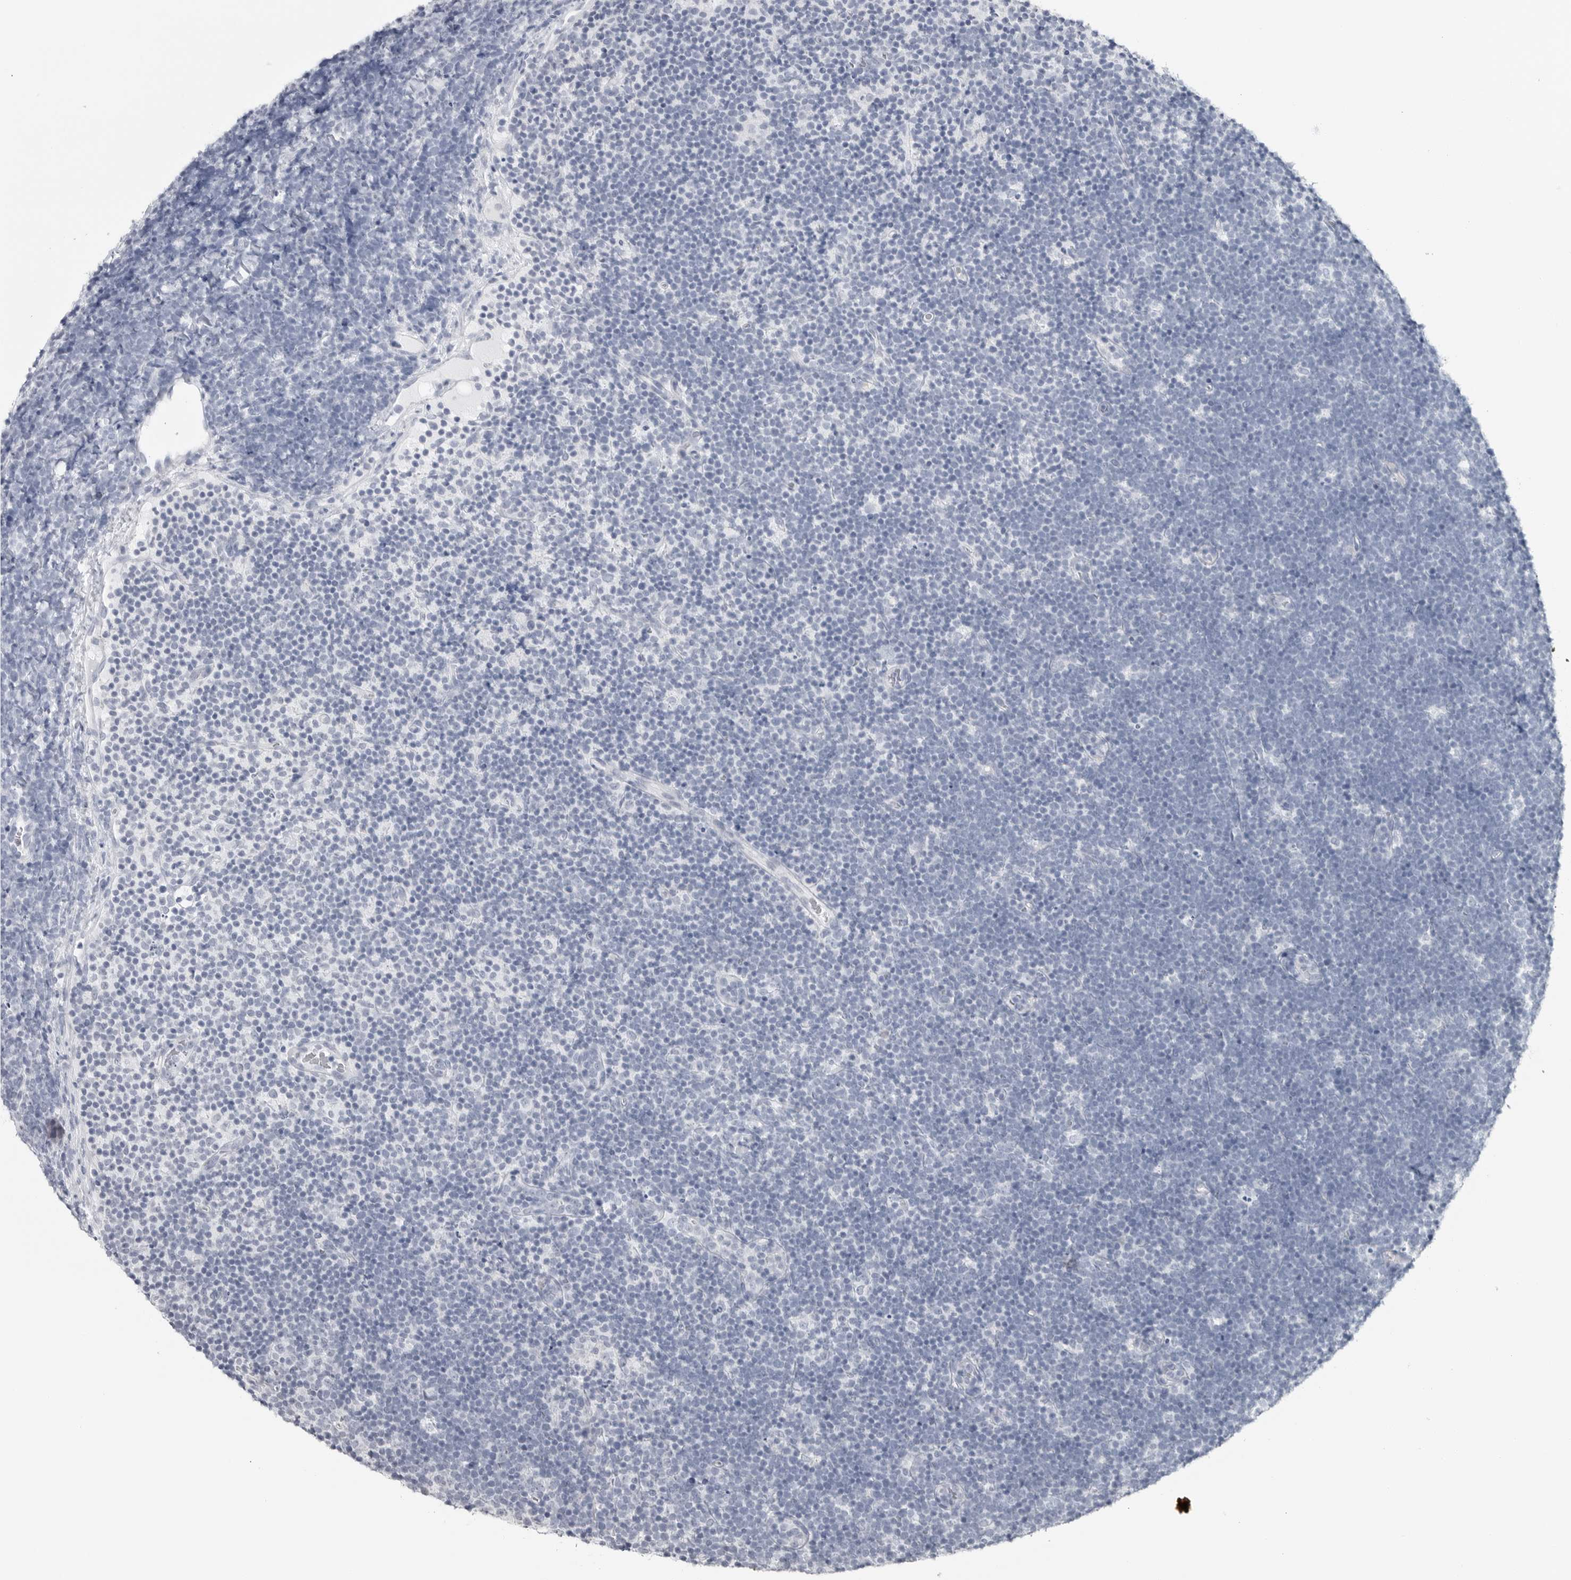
{"staining": {"intensity": "negative", "quantity": "none", "location": "none"}, "tissue": "lymphoma", "cell_type": "Tumor cells", "image_type": "cancer", "snomed": [{"axis": "morphology", "description": "Malignant lymphoma, non-Hodgkin's type, High grade"}, {"axis": "topography", "description": "Lymph node"}], "caption": "The micrograph demonstrates no significant positivity in tumor cells of high-grade malignant lymphoma, non-Hodgkin's type.", "gene": "PGA3", "patient": {"sex": "male", "age": 13}}